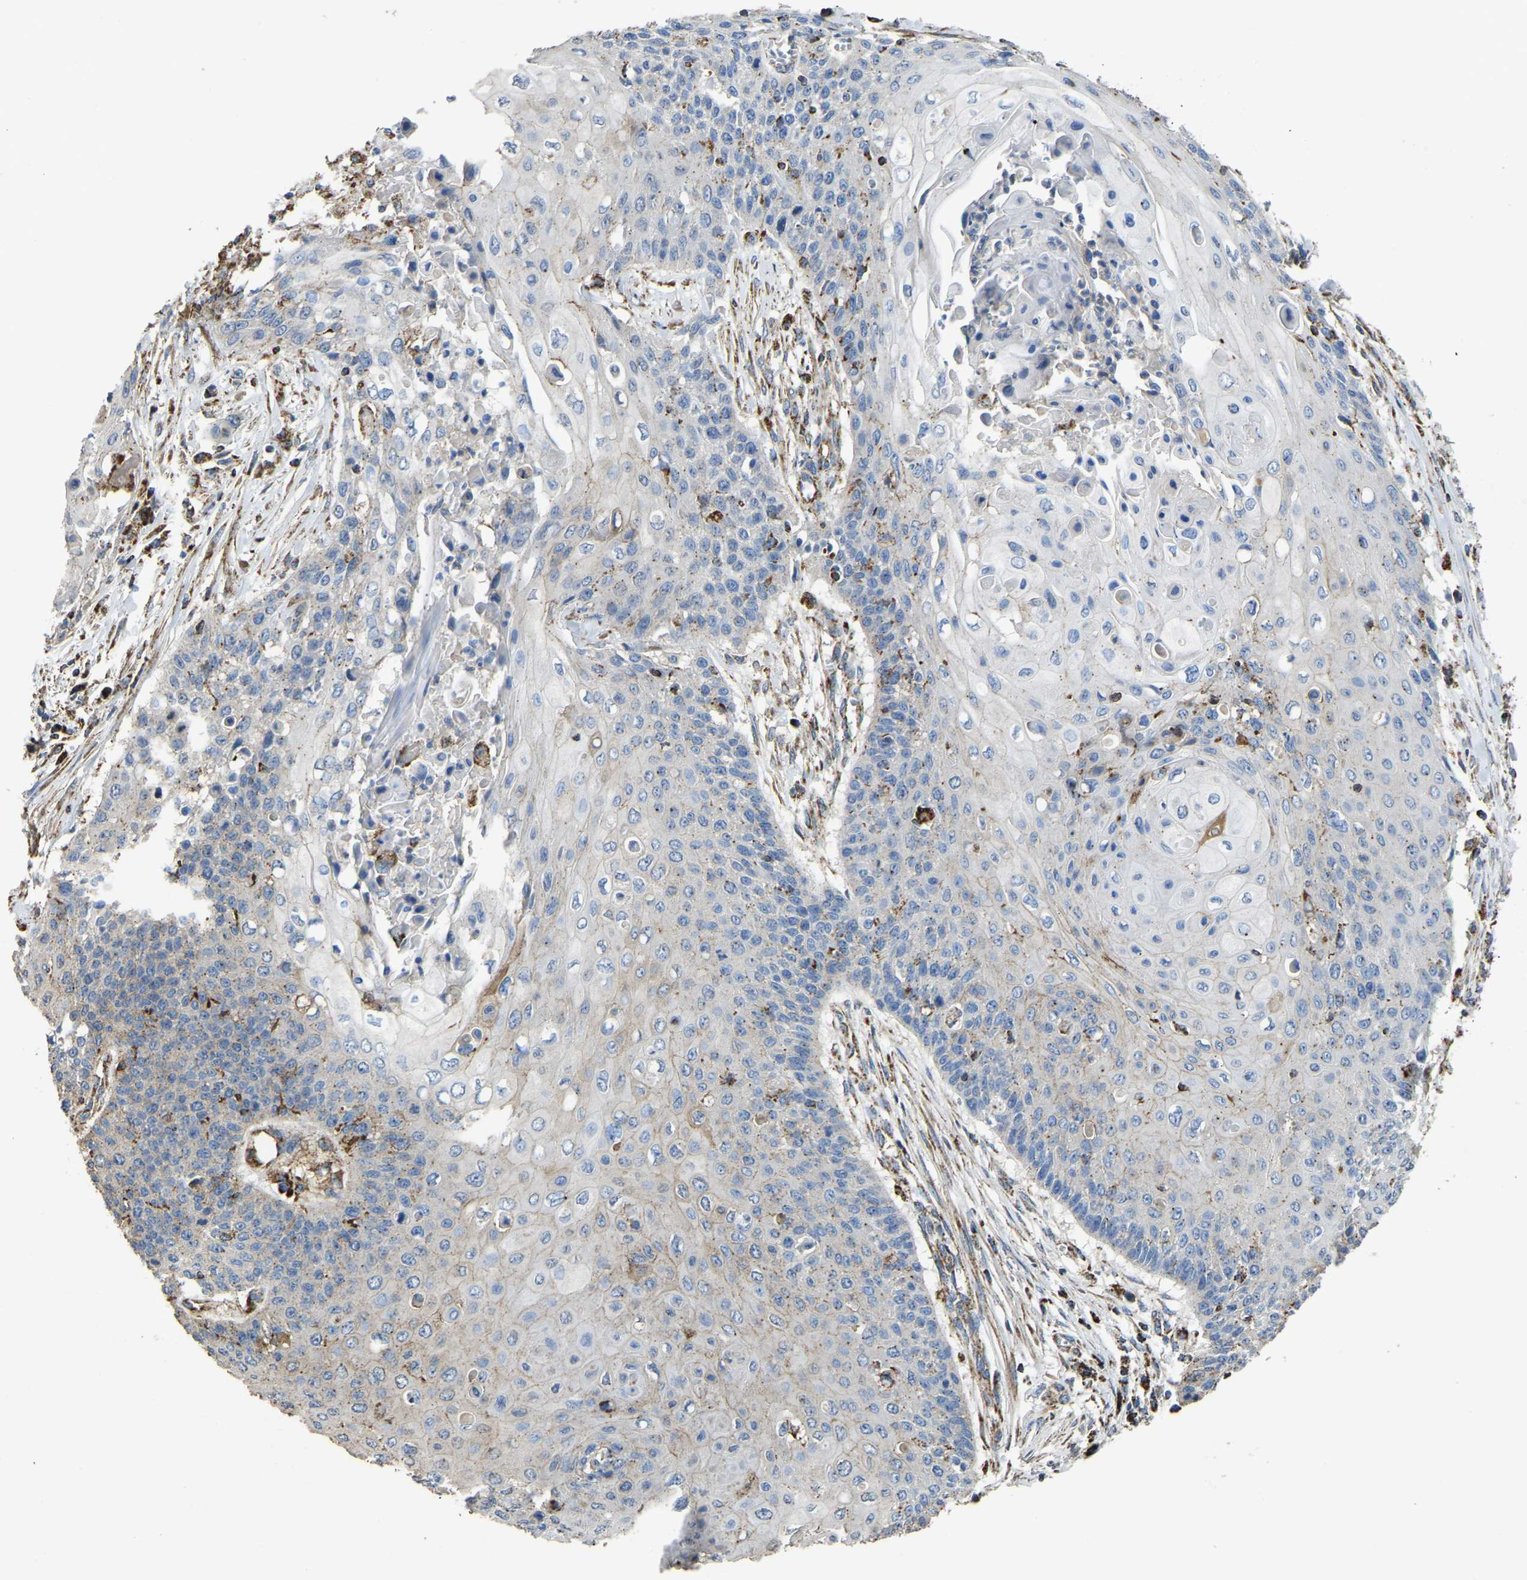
{"staining": {"intensity": "negative", "quantity": "none", "location": "none"}, "tissue": "cervical cancer", "cell_type": "Tumor cells", "image_type": "cancer", "snomed": [{"axis": "morphology", "description": "Squamous cell carcinoma, NOS"}, {"axis": "topography", "description": "Cervix"}], "caption": "Immunohistochemical staining of human cervical cancer (squamous cell carcinoma) exhibits no significant positivity in tumor cells. Nuclei are stained in blue.", "gene": "ETFA", "patient": {"sex": "female", "age": 39}}